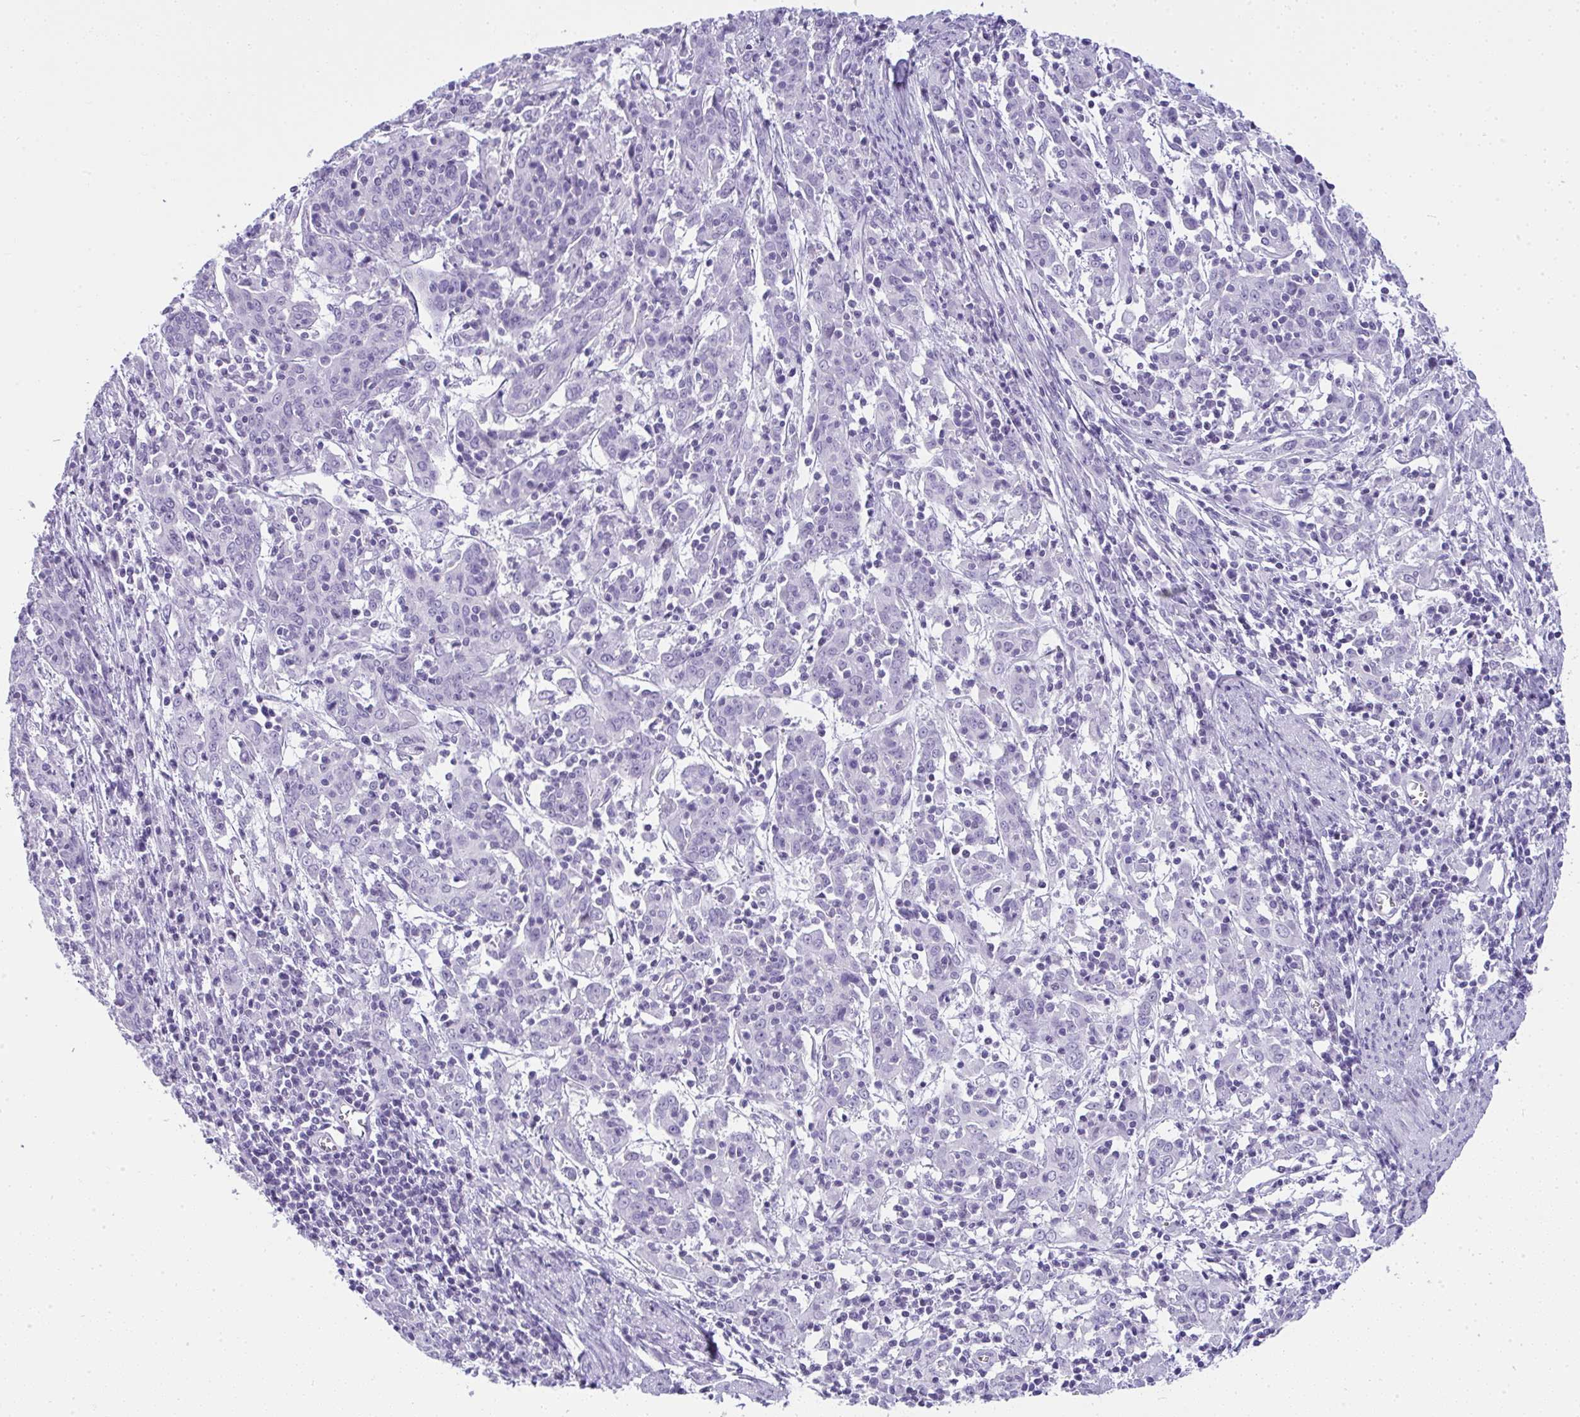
{"staining": {"intensity": "negative", "quantity": "none", "location": "none"}, "tissue": "cervical cancer", "cell_type": "Tumor cells", "image_type": "cancer", "snomed": [{"axis": "morphology", "description": "Squamous cell carcinoma, NOS"}, {"axis": "topography", "description": "Cervix"}], "caption": "IHC of human cervical cancer (squamous cell carcinoma) exhibits no staining in tumor cells. The staining was performed using DAB to visualize the protein expression in brown, while the nuclei were stained in blue with hematoxylin (Magnification: 20x).", "gene": "RNF183", "patient": {"sex": "female", "age": 67}}